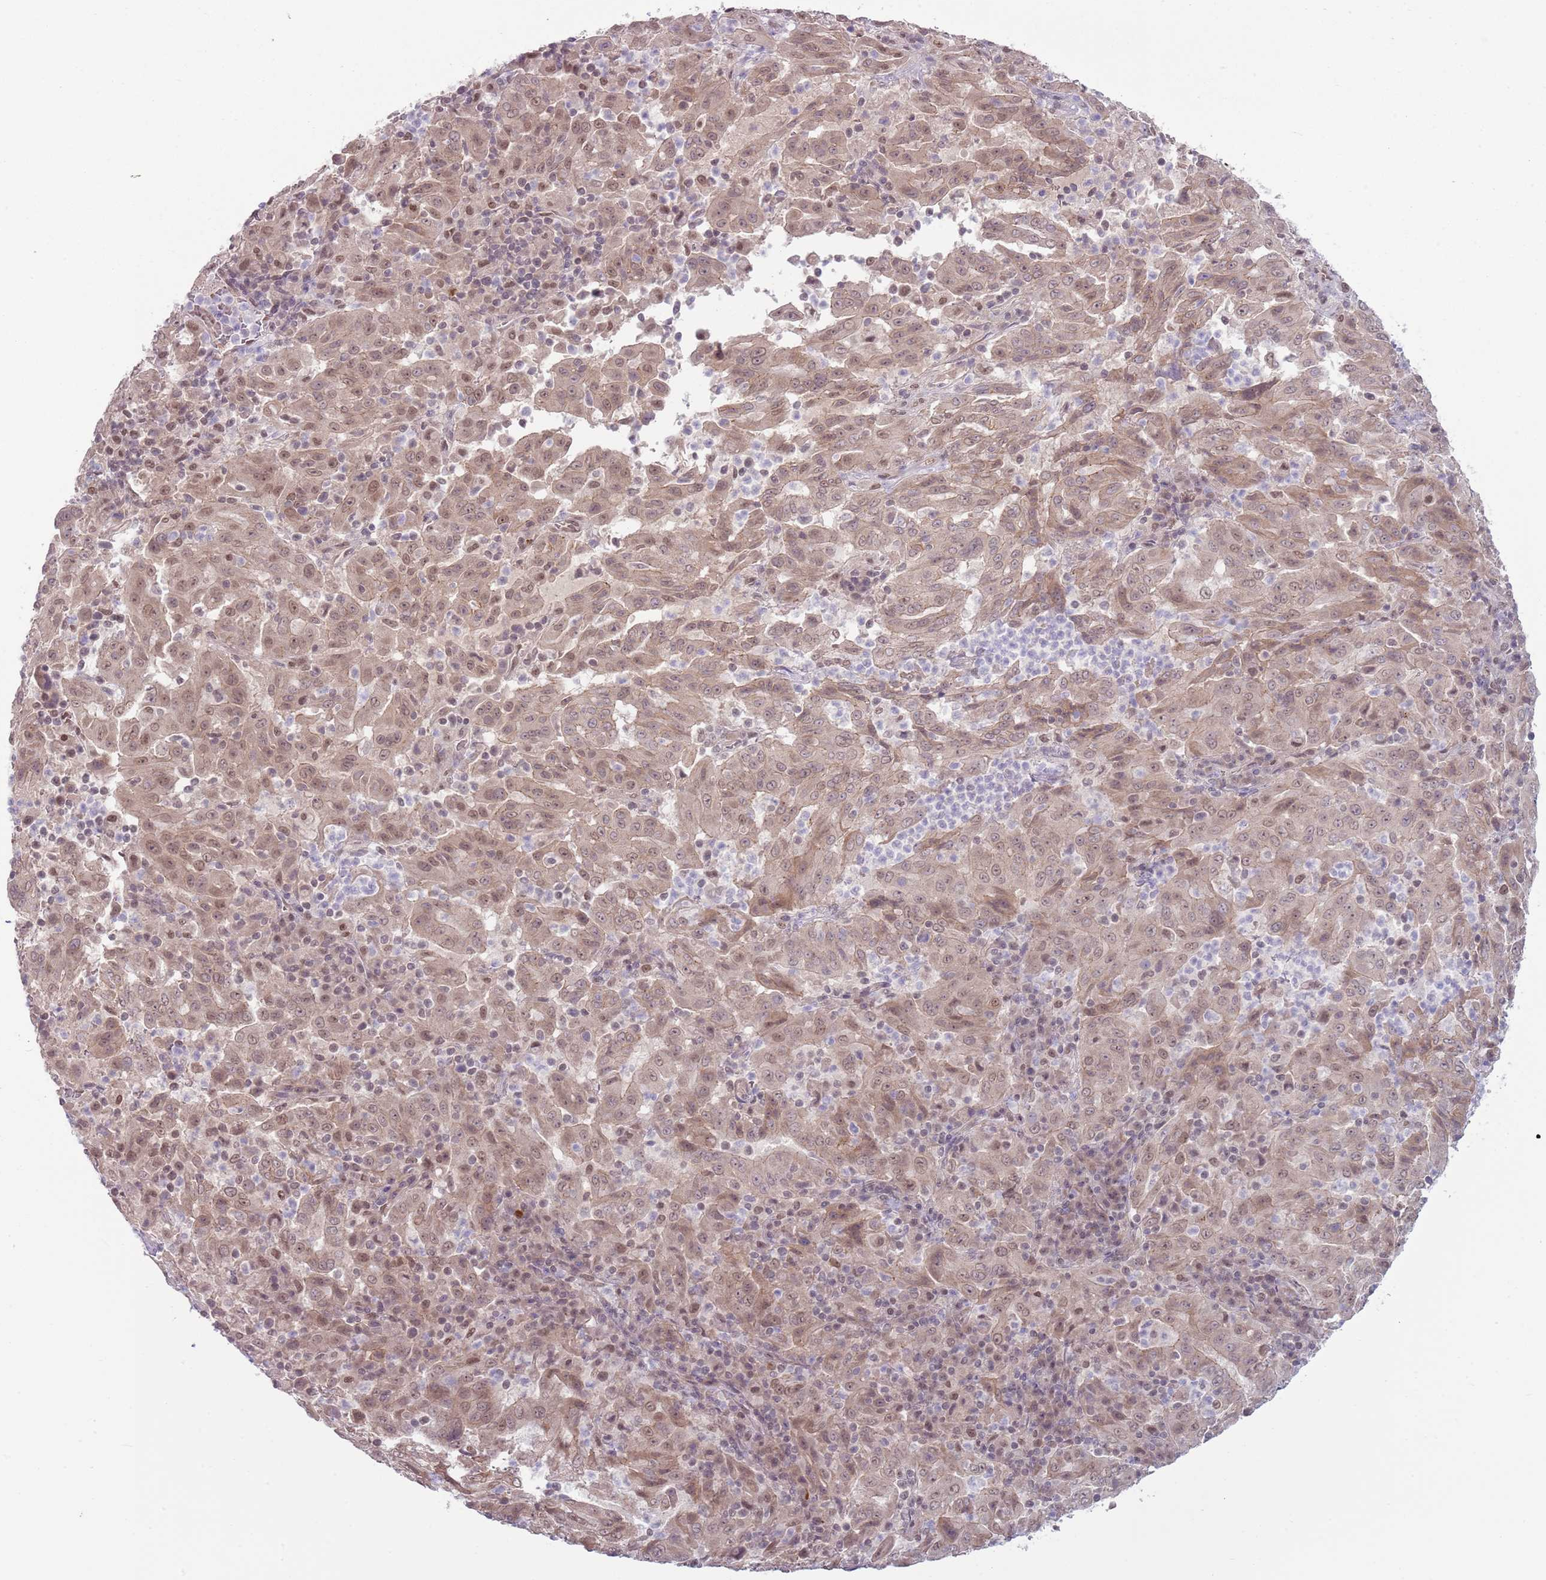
{"staining": {"intensity": "moderate", "quantity": ">75%", "location": "cytoplasmic/membranous,nuclear"}, "tissue": "pancreatic cancer", "cell_type": "Tumor cells", "image_type": "cancer", "snomed": [{"axis": "morphology", "description": "Adenocarcinoma, NOS"}, {"axis": "topography", "description": "Pancreas"}], "caption": "IHC histopathology image of adenocarcinoma (pancreatic) stained for a protein (brown), which demonstrates medium levels of moderate cytoplasmic/membranous and nuclear staining in approximately >75% of tumor cells.", "gene": "TM2D1", "patient": {"sex": "male", "age": 63}}